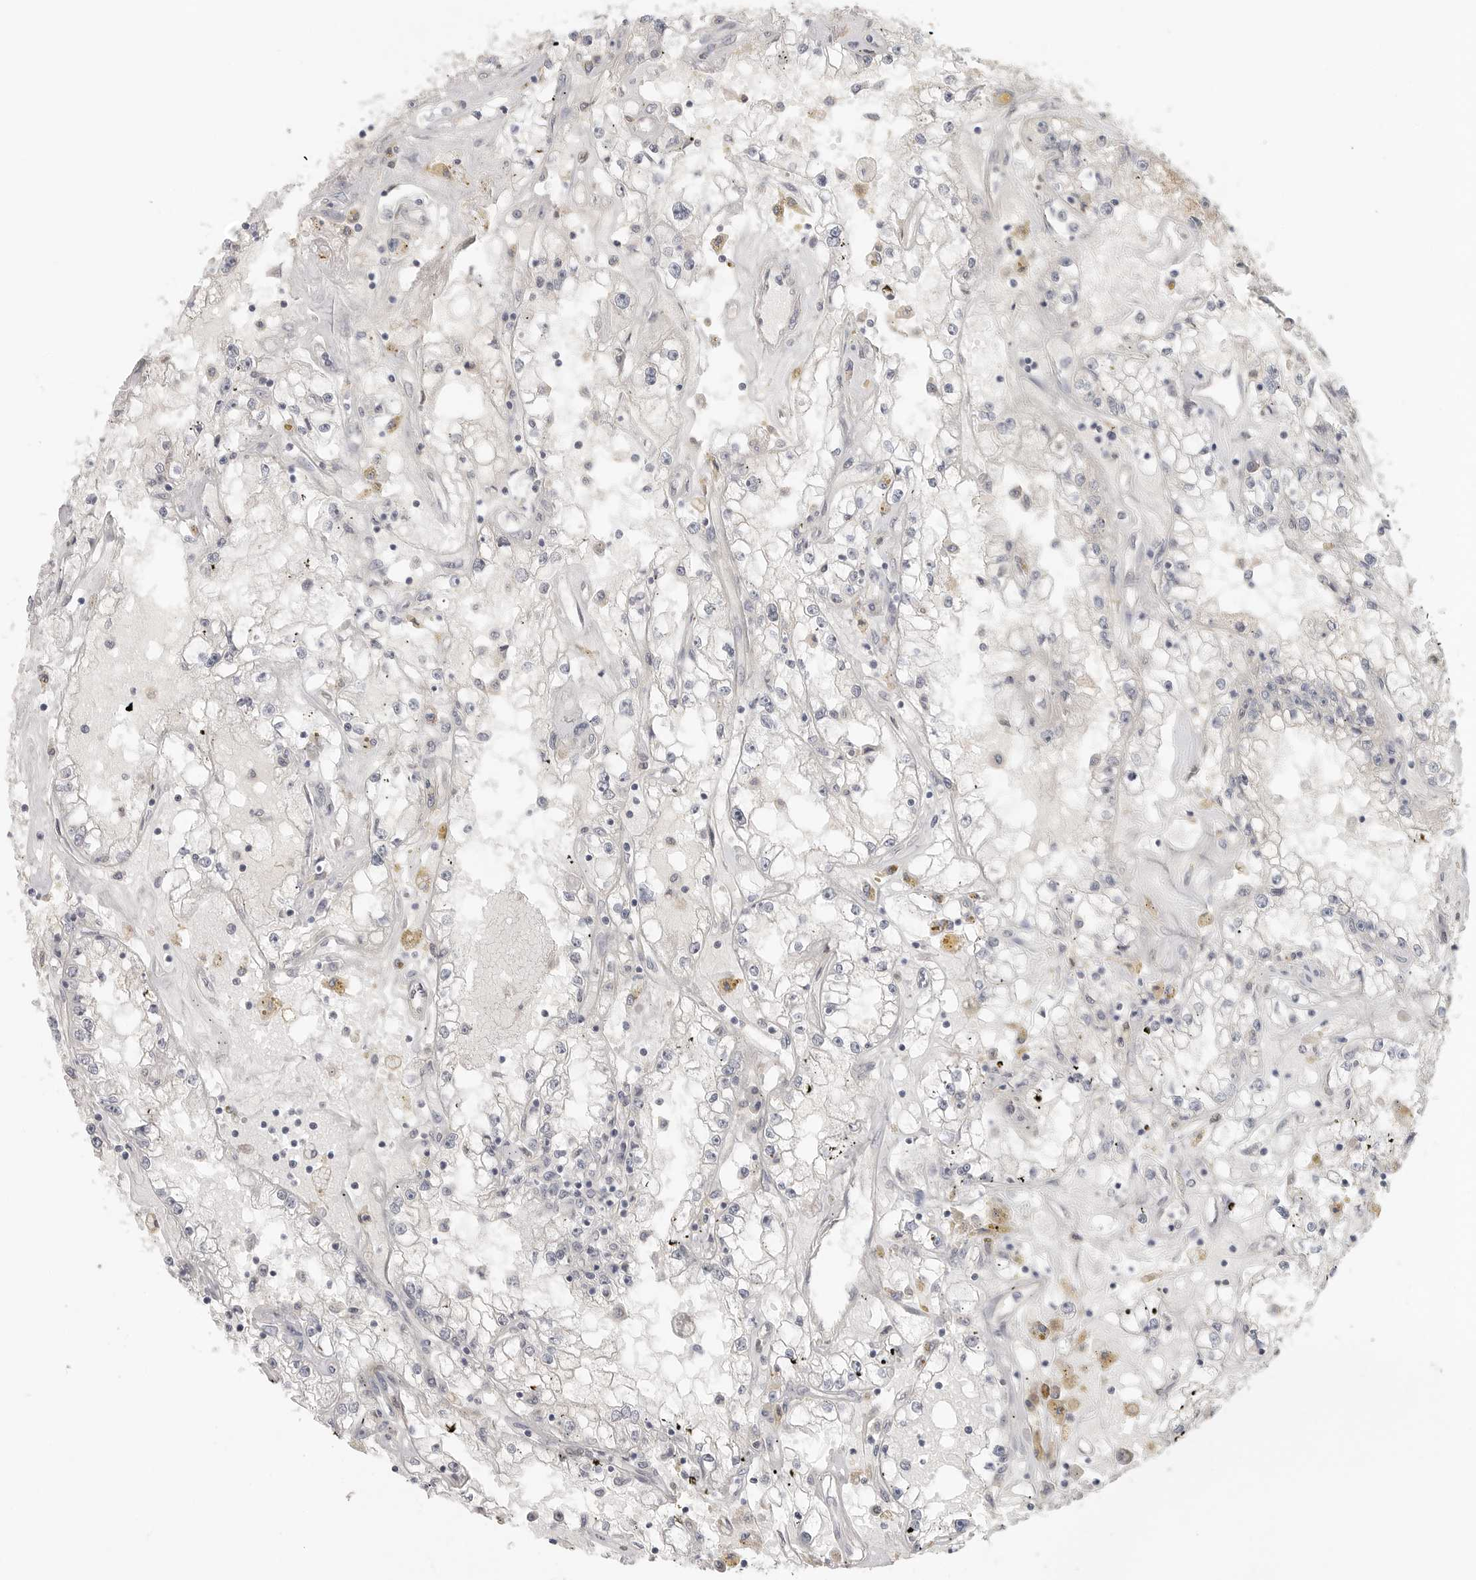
{"staining": {"intensity": "negative", "quantity": "none", "location": "none"}, "tissue": "renal cancer", "cell_type": "Tumor cells", "image_type": "cancer", "snomed": [{"axis": "morphology", "description": "Adenocarcinoma, NOS"}, {"axis": "topography", "description": "Kidney"}], "caption": "The histopathology image displays no staining of tumor cells in renal cancer (adenocarcinoma).", "gene": "HDAC6", "patient": {"sex": "male", "age": 56}}